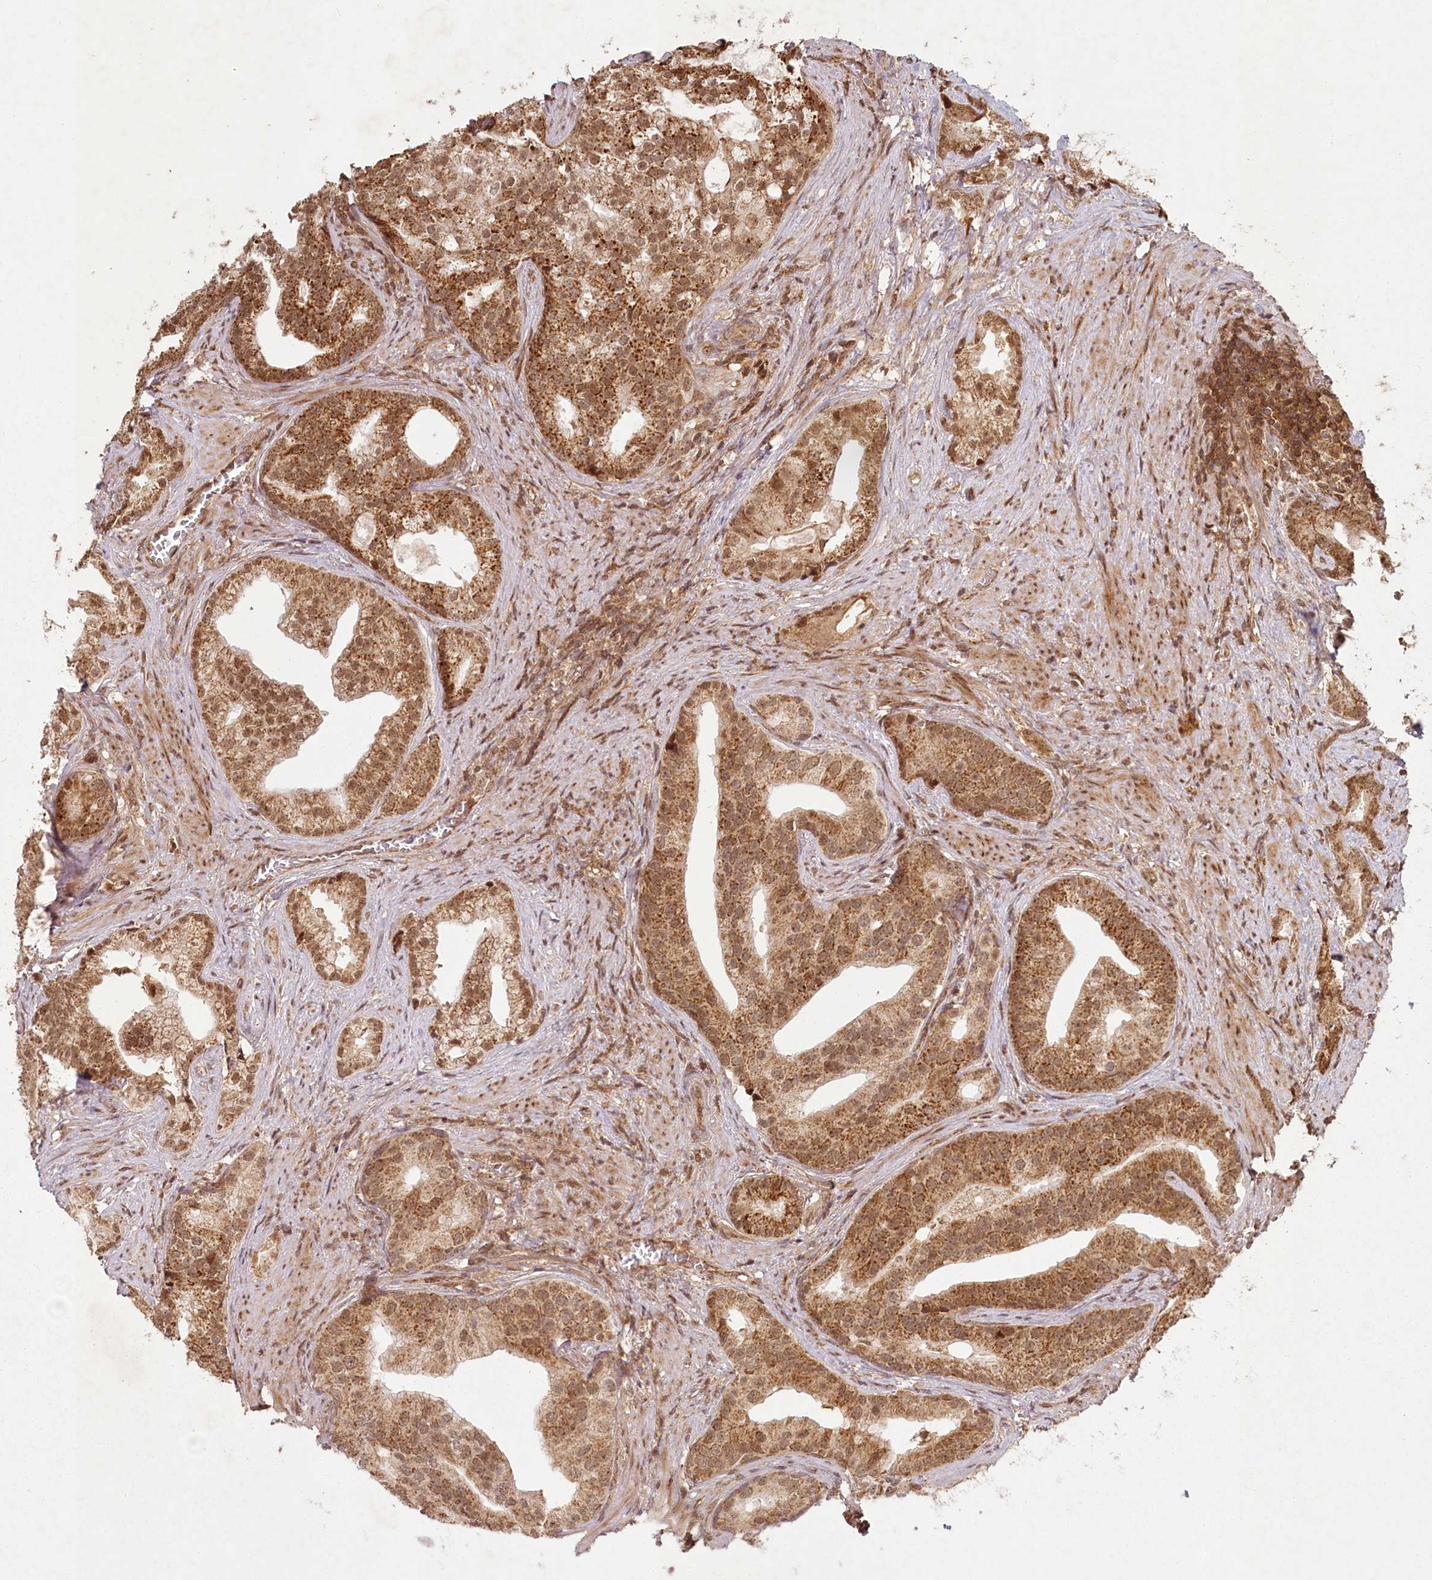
{"staining": {"intensity": "moderate", "quantity": ">75%", "location": "cytoplasmic/membranous,nuclear"}, "tissue": "prostate cancer", "cell_type": "Tumor cells", "image_type": "cancer", "snomed": [{"axis": "morphology", "description": "Adenocarcinoma, Low grade"}, {"axis": "topography", "description": "Prostate"}], "caption": "Immunohistochemical staining of prostate low-grade adenocarcinoma exhibits medium levels of moderate cytoplasmic/membranous and nuclear expression in about >75% of tumor cells.", "gene": "MICU1", "patient": {"sex": "male", "age": 71}}